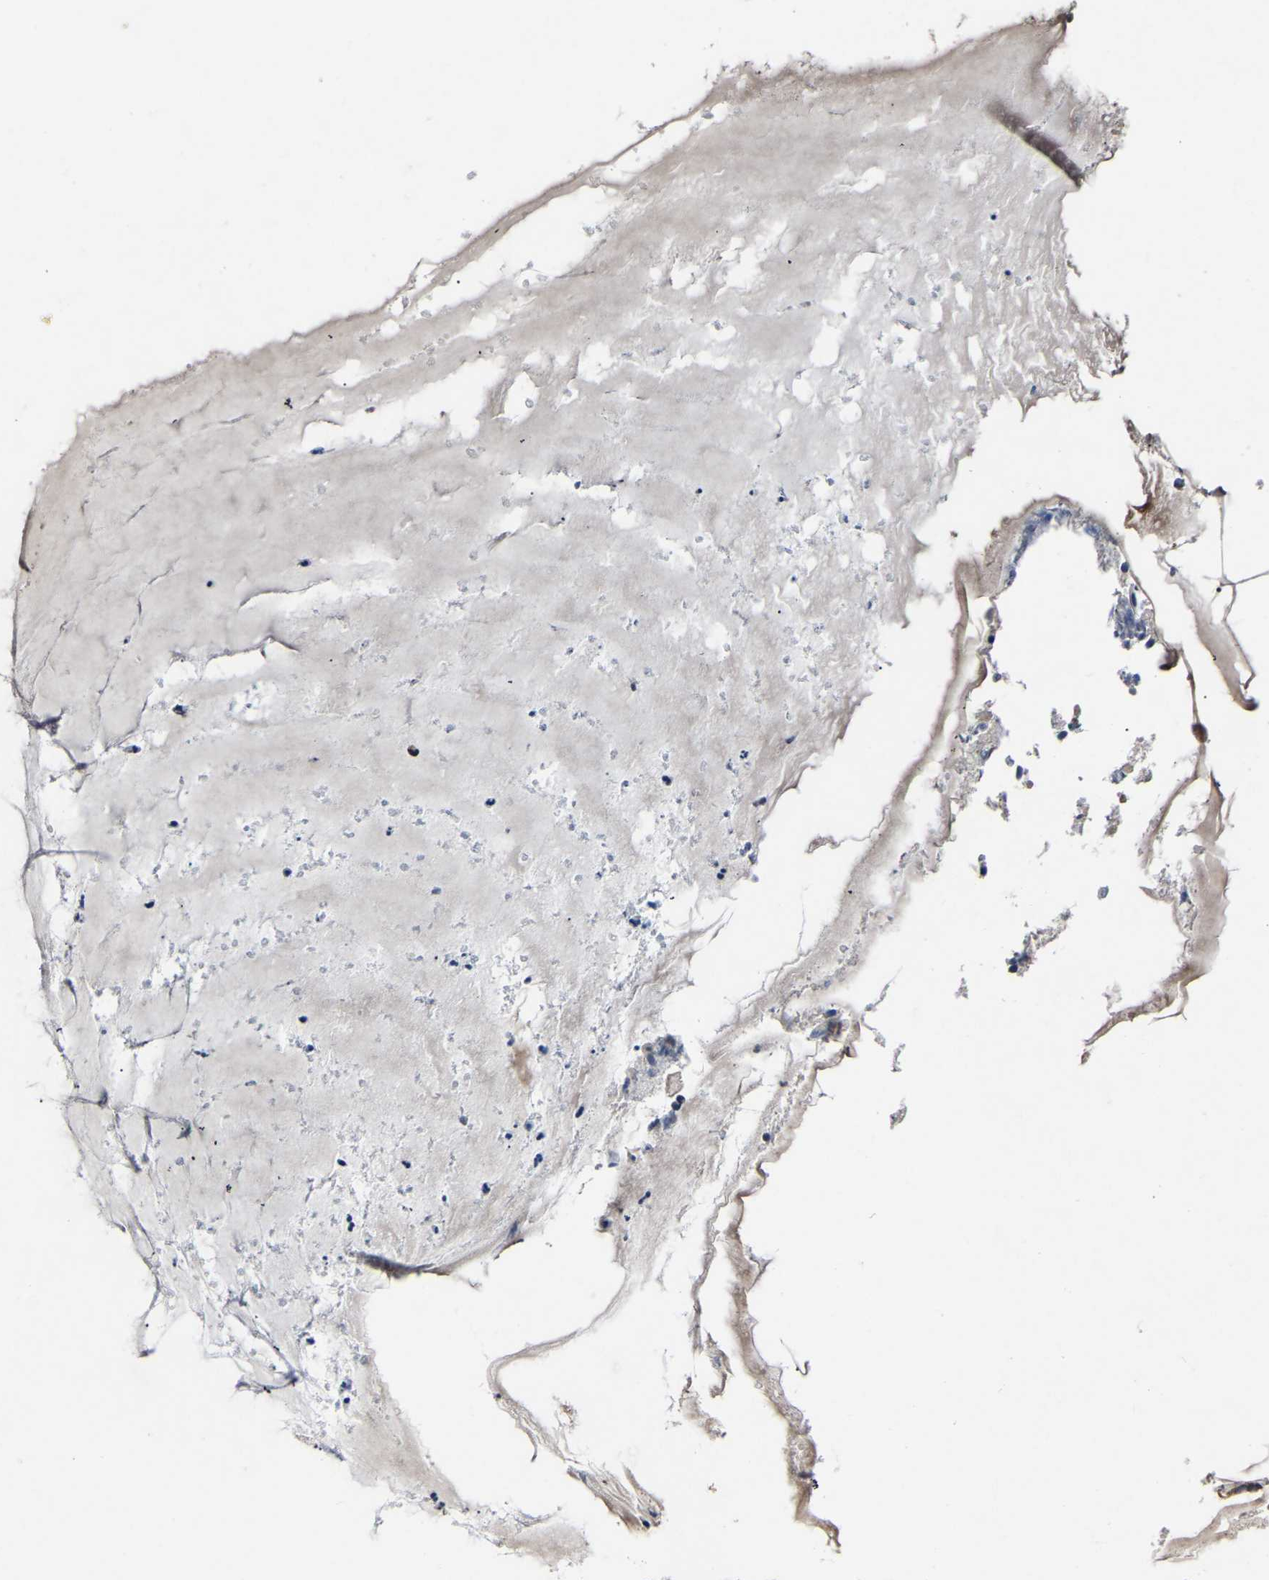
{"staining": {"intensity": "moderate", "quantity": ">75%", "location": "cytoplasmic/membranous"}, "tissue": "nasopharynx", "cell_type": "Respiratory epithelial cells", "image_type": "normal", "snomed": [{"axis": "morphology", "description": "Normal tissue, NOS"}, {"axis": "topography", "description": "Nasopharynx"}], "caption": "Nasopharynx stained with DAB IHC displays medium levels of moderate cytoplasmic/membranous staining in about >75% of respiratory epithelial cells. The staining is performed using DAB (3,3'-diaminobenzidine) brown chromogen to label protein expression. The nuclei are counter-stained blue using hematoxylin.", "gene": "FGD5", "patient": {"sex": "male", "age": 21}}